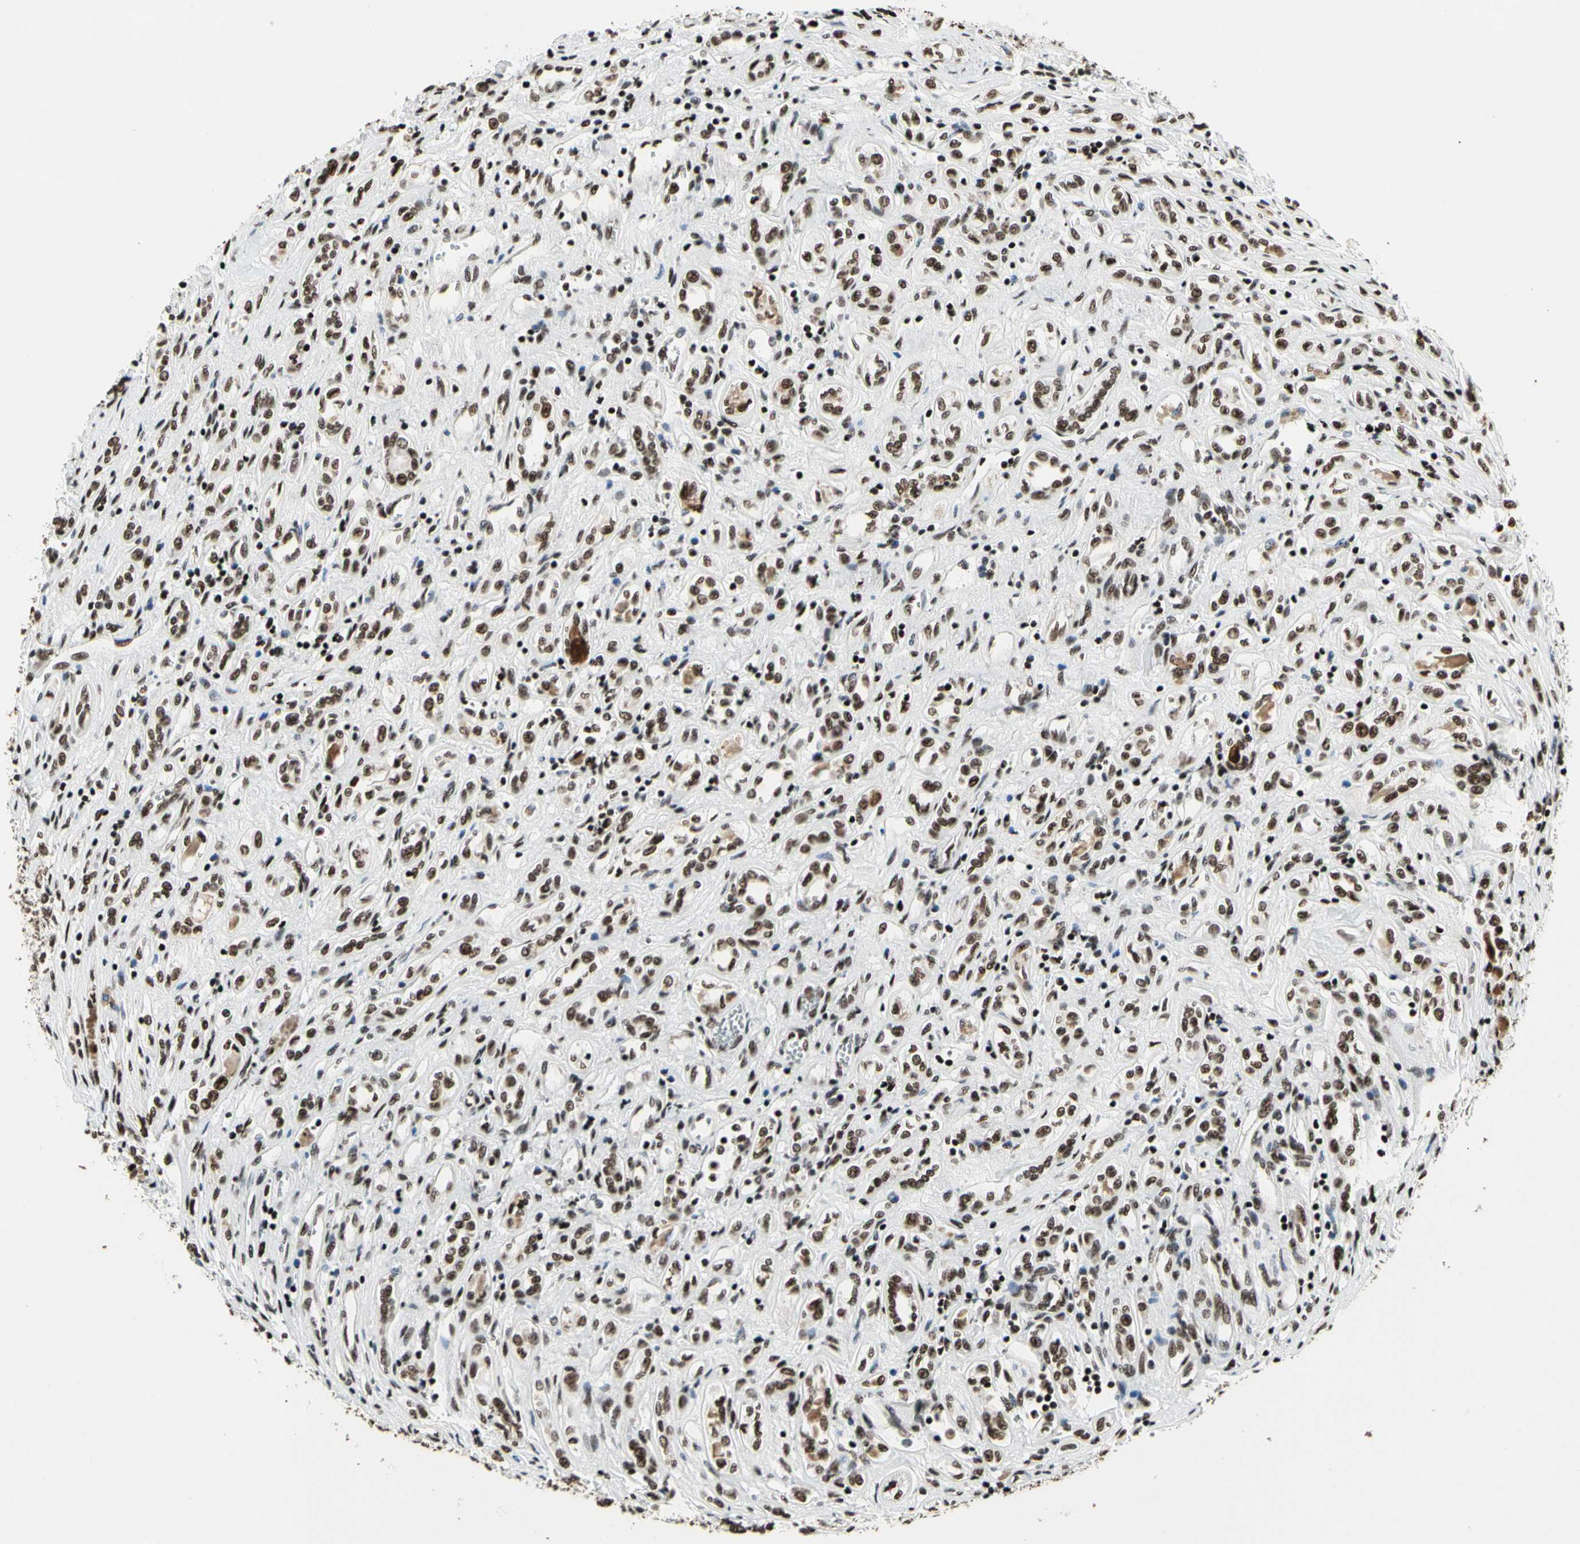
{"staining": {"intensity": "strong", "quantity": ">75%", "location": "nuclear"}, "tissue": "renal cancer", "cell_type": "Tumor cells", "image_type": "cancer", "snomed": [{"axis": "morphology", "description": "Adenocarcinoma, NOS"}, {"axis": "topography", "description": "Kidney"}], "caption": "DAB immunohistochemical staining of human renal cancer displays strong nuclear protein positivity in about >75% of tumor cells.", "gene": "SRSF11", "patient": {"sex": "female", "age": 70}}